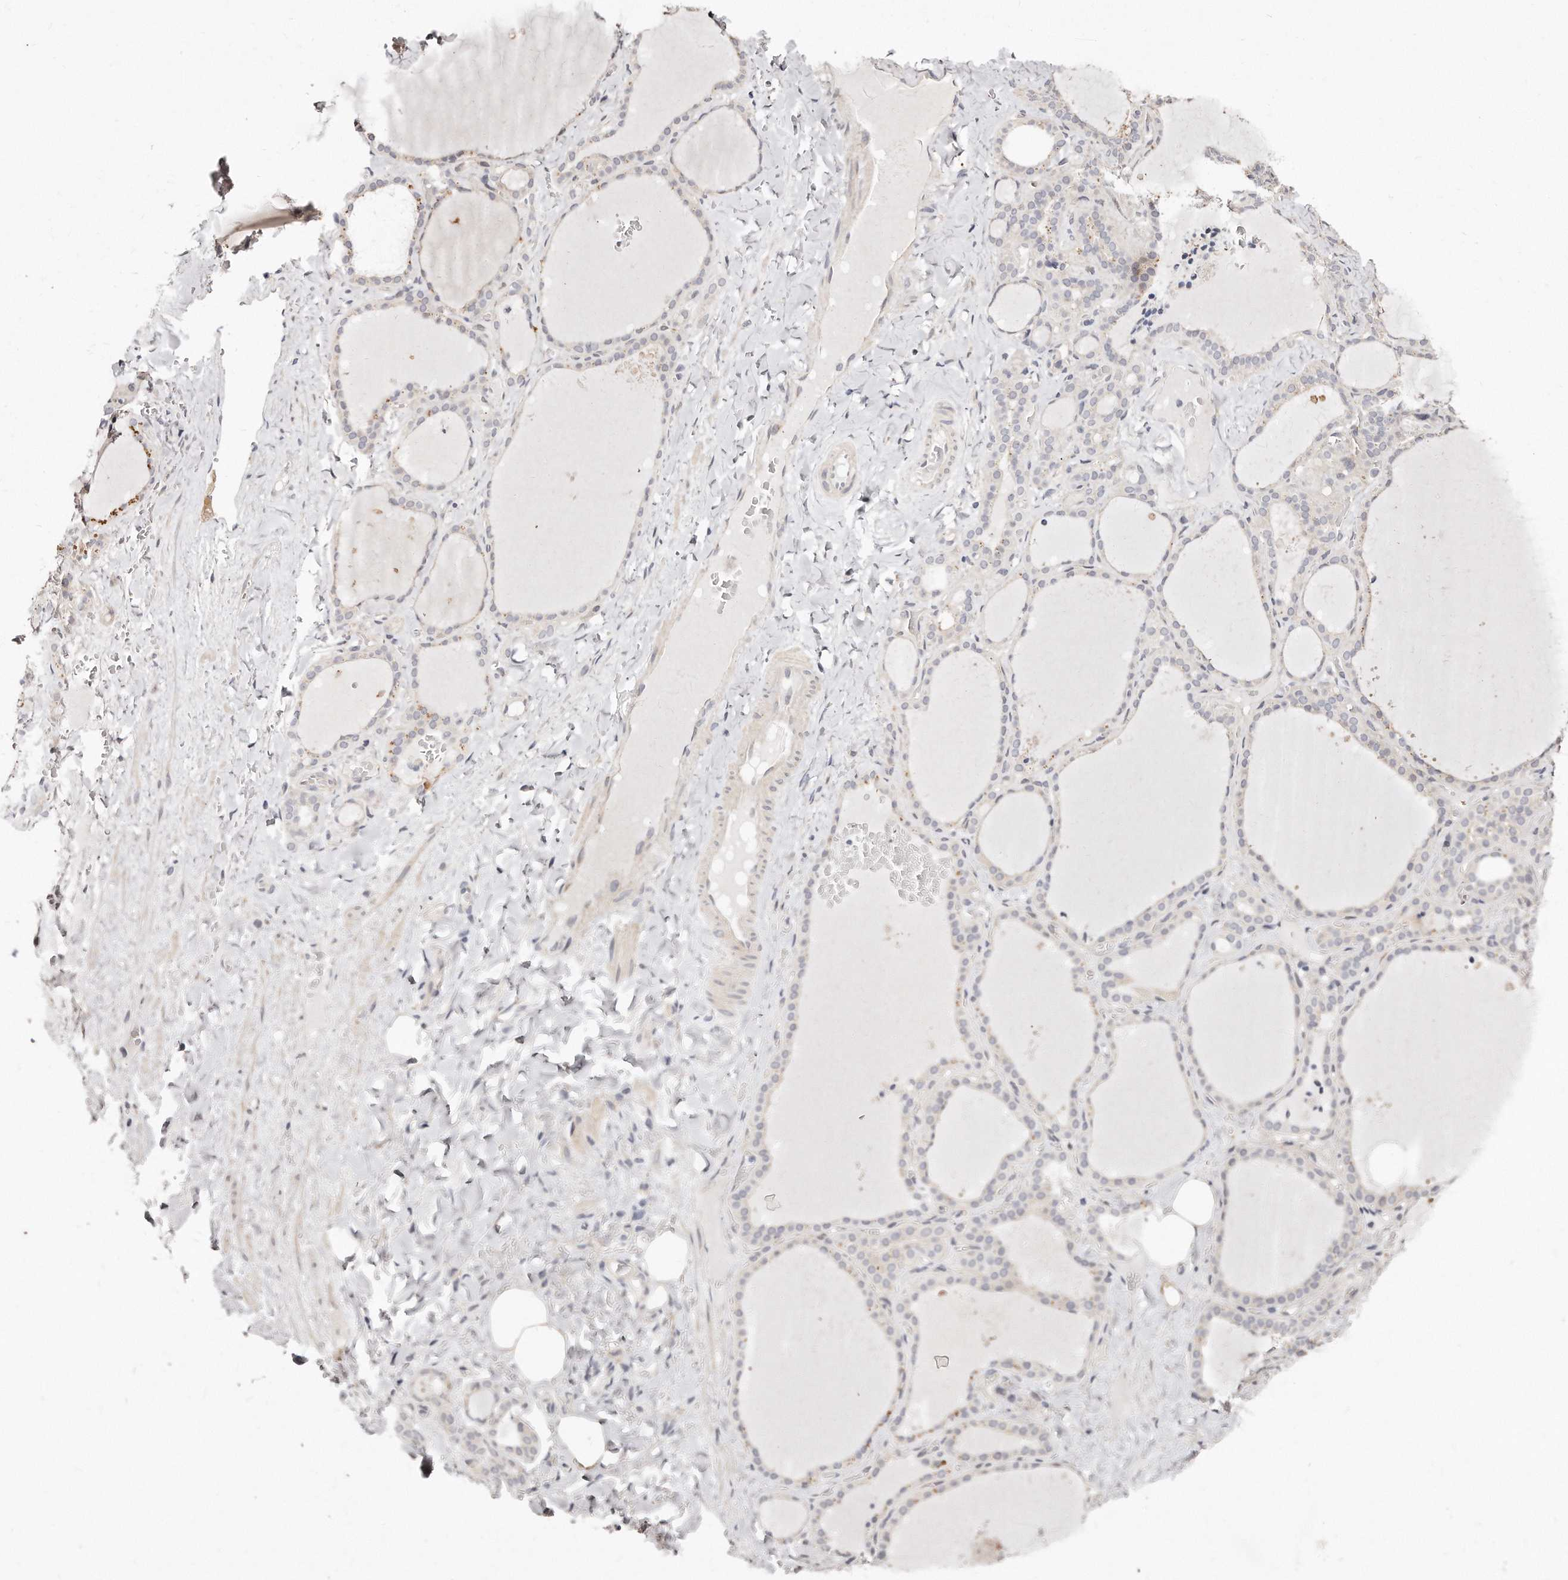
{"staining": {"intensity": "negative", "quantity": "none", "location": "none"}, "tissue": "thyroid gland", "cell_type": "Glandular cells", "image_type": "normal", "snomed": [{"axis": "morphology", "description": "Normal tissue, NOS"}, {"axis": "topography", "description": "Thyroid gland"}], "caption": "This histopathology image is of normal thyroid gland stained with IHC to label a protein in brown with the nuclei are counter-stained blue. There is no staining in glandular cells. The staining was performed using DAB (3,3'-diaminobenzidine) to visualize the protein expression in brown, while the nuclei were stained in blue with hematoxylin (Magnification: 20x).", "gene": "CASZ1", "patient": {"sex": "female", "age": 22}}